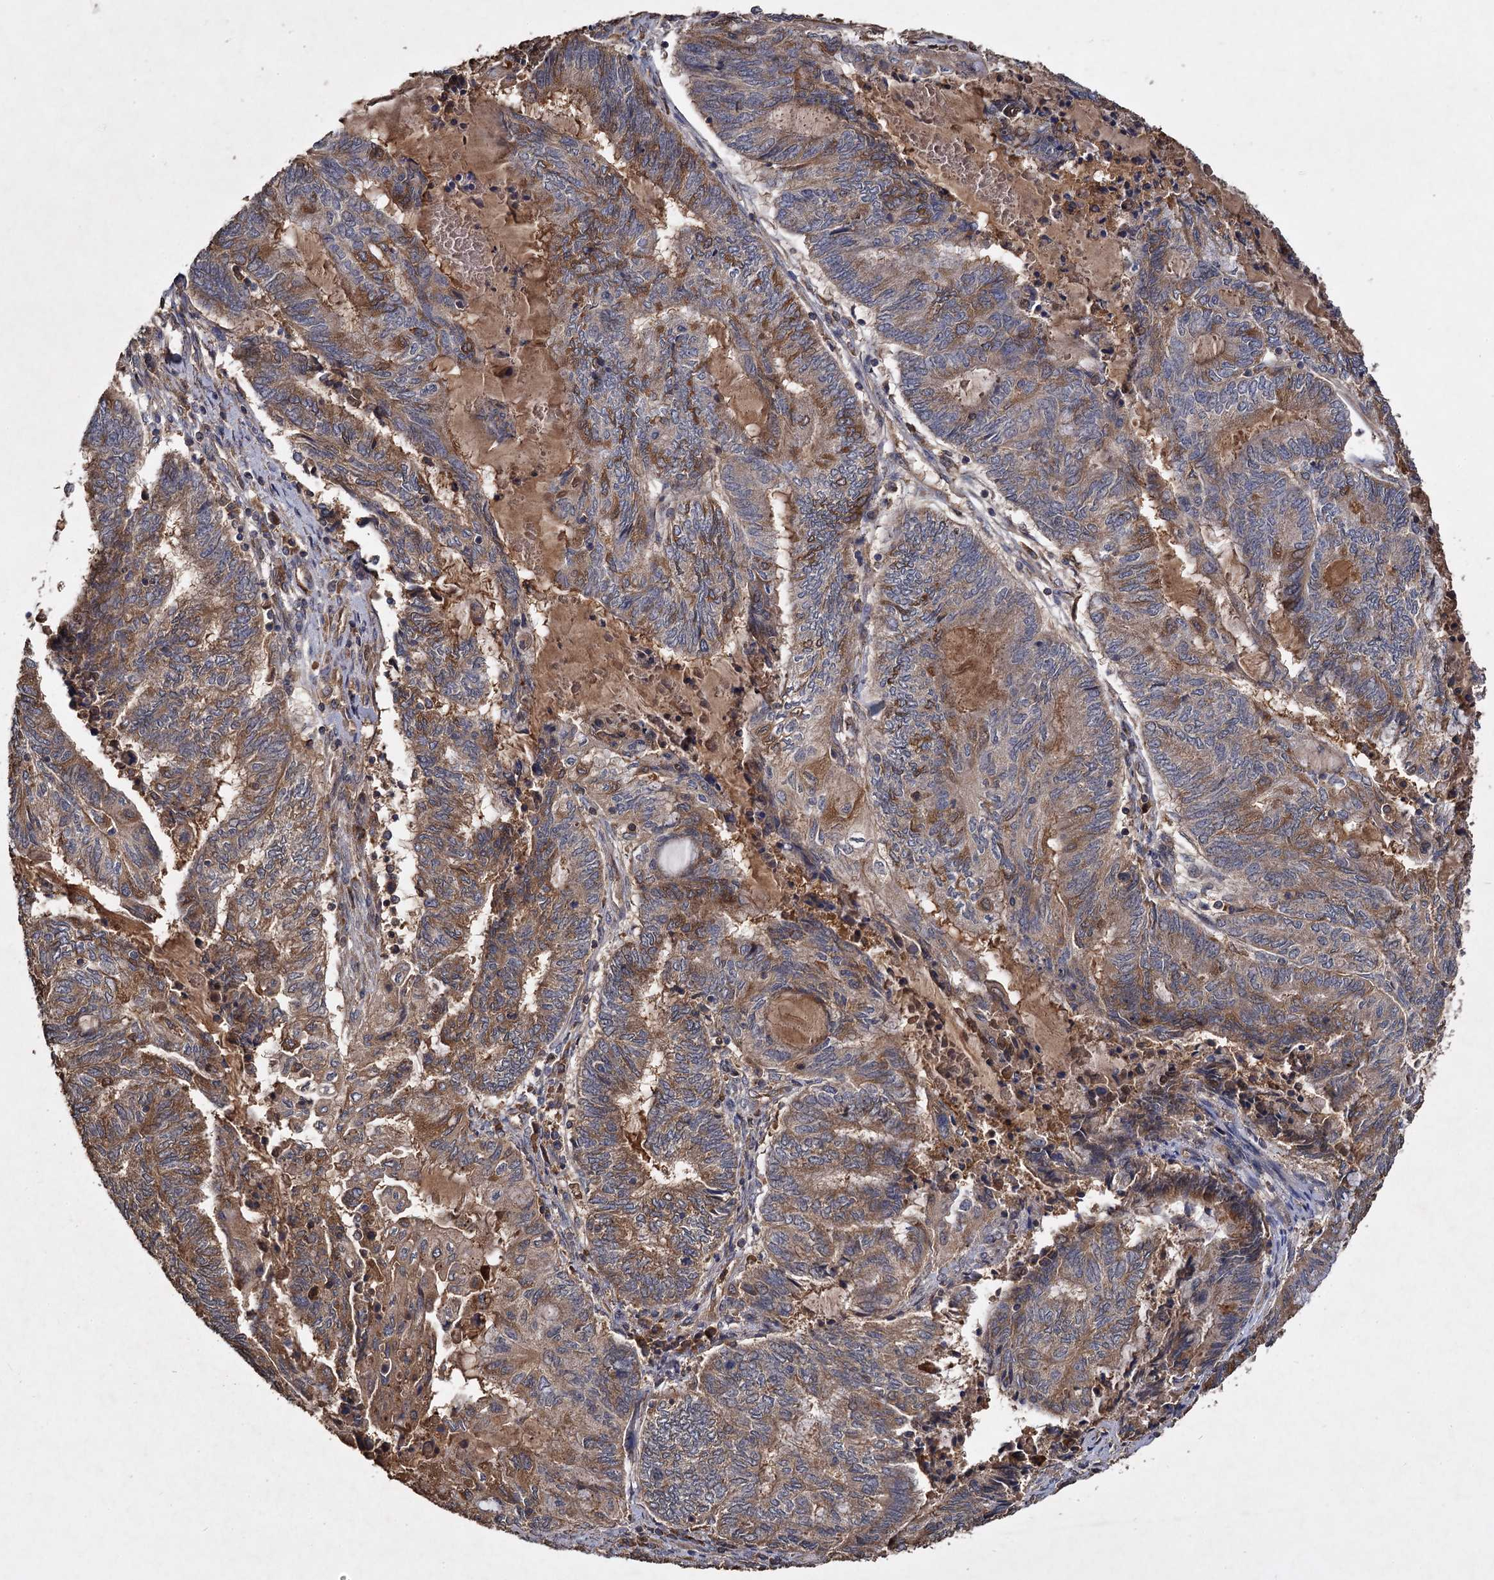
{"staining": {"intensity": "moderate", "quantity": ">75%", "location": "cytoplasmic/membranous"}, "tissue": "endometrial cancer", "cell_type": "Tumor cells", "image_type": "cancer", "snomed": [{"axis": "morphology", "description": "Adenocarcinoma, NOS"}, {"axis": "topography", "description": "Uterus"}, {"axis": "topography", "description": "Endometrium"}], "caption": "Immunohistochemical staining of human endometrial cancer (adenocarcinoma) displays medium levels of moderate cytoplasmic/membranous positivity in about >75% of tumor cells.", "gene": "GCLC", "patient": {"sex": "female", "age": 70}}